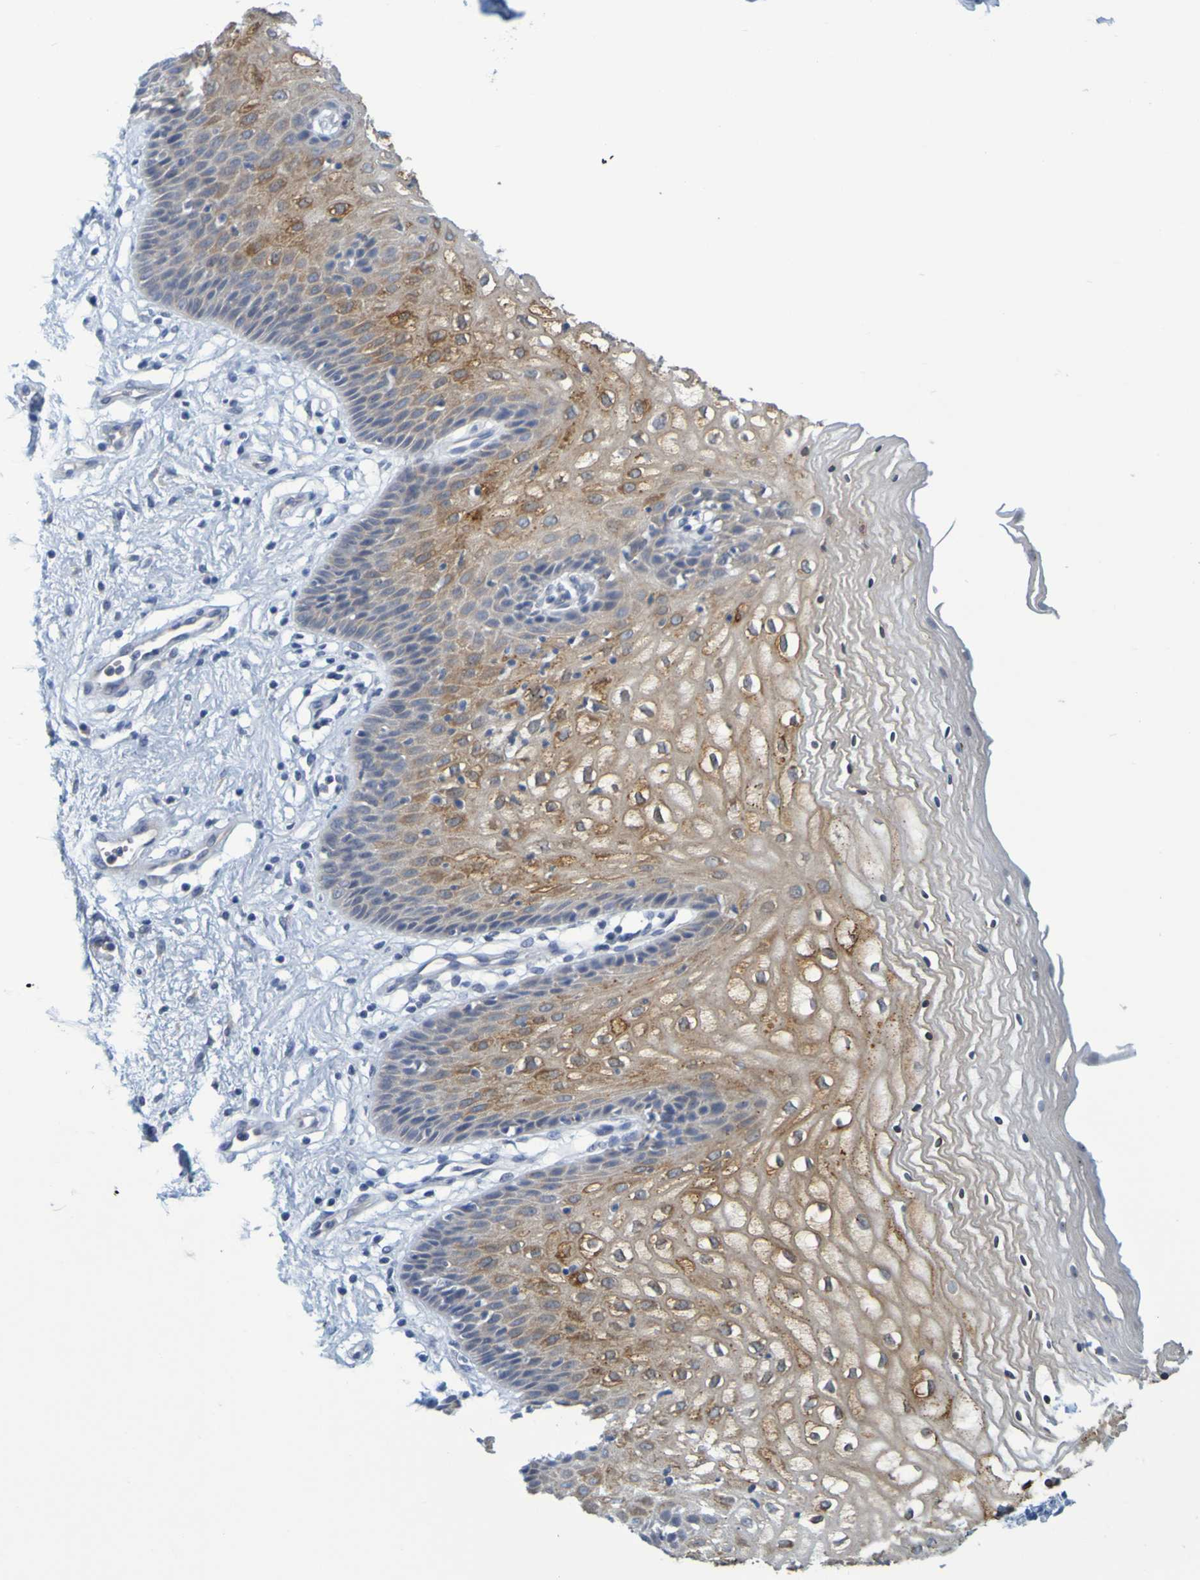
{"staining": {"intensity": "moderate", "quantity": "25%-75%", "location": "cytoplasmic/membranous"}, "tissue": "vagina", "cell_type": "Squamous epithelial cells", "image_type": "normal", "snomed": [{"axis": "morphology", "description": "Normal tissue, NOS"}, {"axis": "topography", "description": "Vagina"}], "caption": "Vagina stained with DAB IHC displays medium levels of moderate cytoplasmic/membranous positivity in approximately 25%-75% of squamous epithelial cells.", "gene": "ENDOU", "patient": {"sex": "female", "age": 34}}